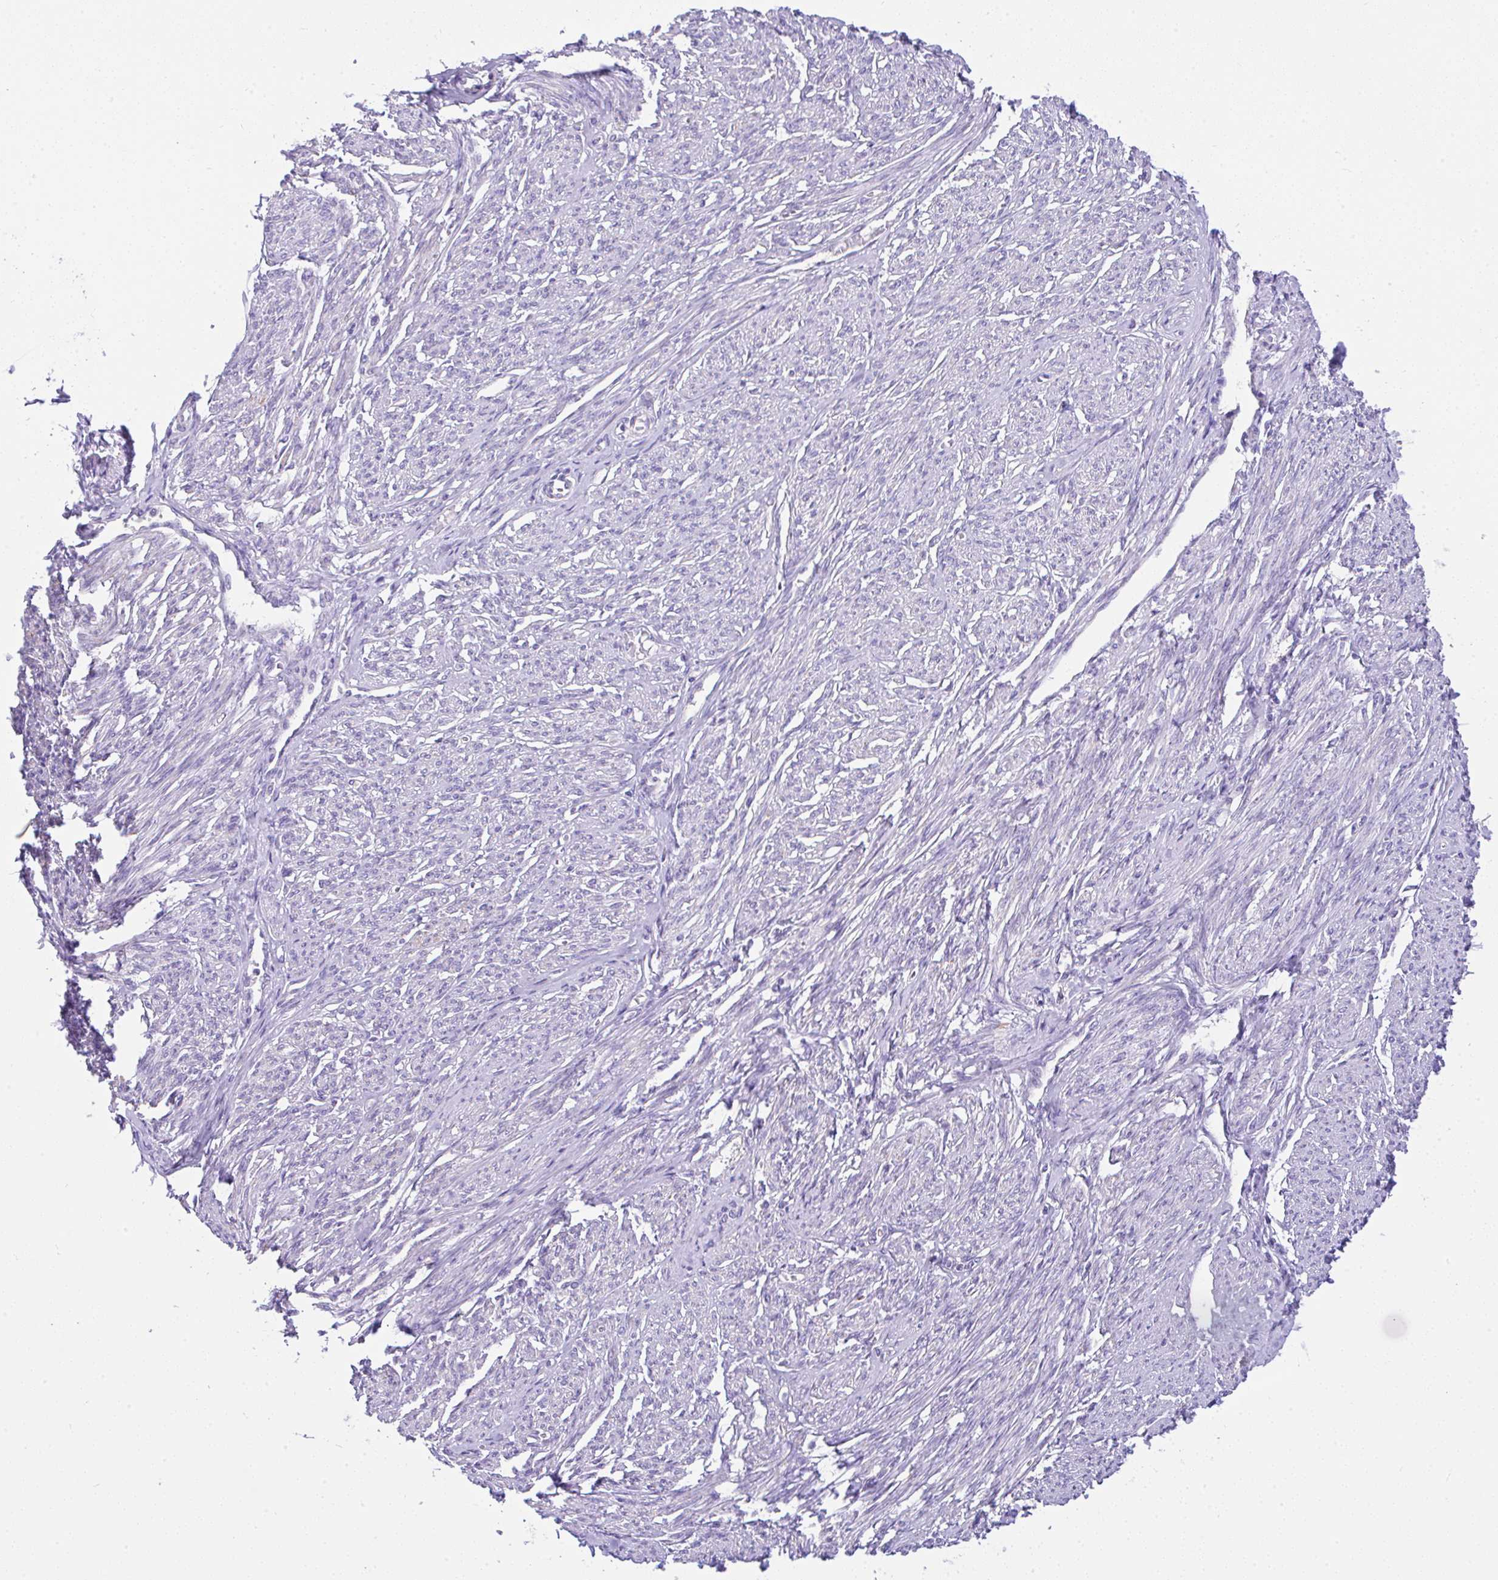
{"staining": {"intensity": "moderate", "quantity": "<25%", "location": "cytoplasmic/membranous"}, "tissue": "smooth muscle", "cell_type": "Smooth muscle cells", "image_type": "normal", "snomed": [{"axis": "morphology", "description": "Normal tissue, NOS"}, {"axis": "topography", "description": "Smooth muscle"}], "caption": "Protein staining by immunohistochemistry (IHC) shows moderate cytoplasmic/membranous staining in approximately <25% of smooth muscle cells in unremarkable smooth muscle. Ihc stains the protein of interest in brown and the nuclei are stained blue.", "gene": "CTU1", "patient": {"sex": "female", "age": 65}}